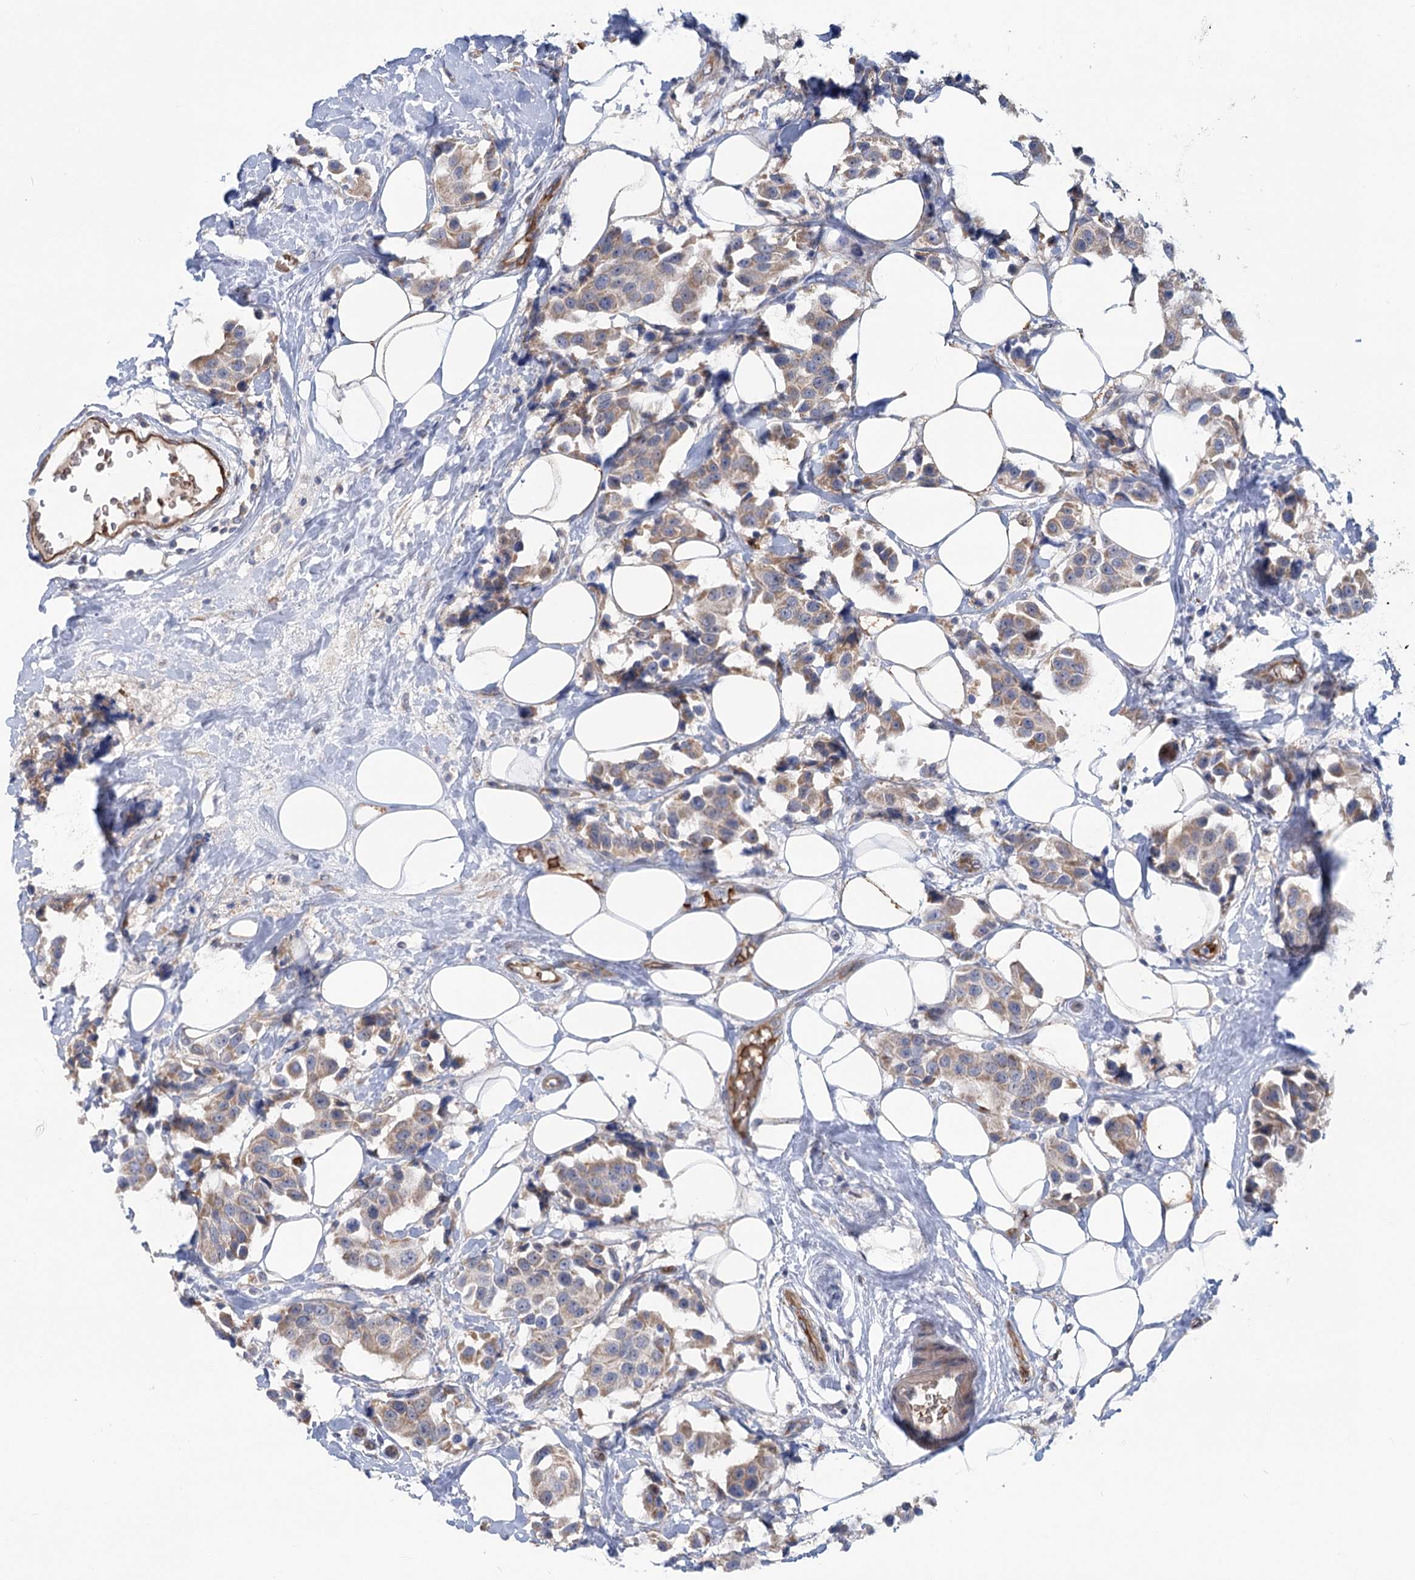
{"staining": {"intensity": "weak", "quantity": ">75%", "location": "cytoplasmic/membranous"}, "tissue": "breast cancer", "cell_type": "Tumor cells", "image_type": "cancer", "snomed": [{"axis": "morphology", "description": "Normal tissue, NOS"}, {"axis": "morphology", "description": "Duct carcinoma"}, {"axis": "topography", "description": "Breast"}], "caption": "A low amount of weak cytoplasmic/membranous positivity is appreciated in about >75% of tumor cells in invasive ductal carcinoma (breast) tissue.", "gene": "CIB4", "patient": {"sex": "female", "age": 39}}